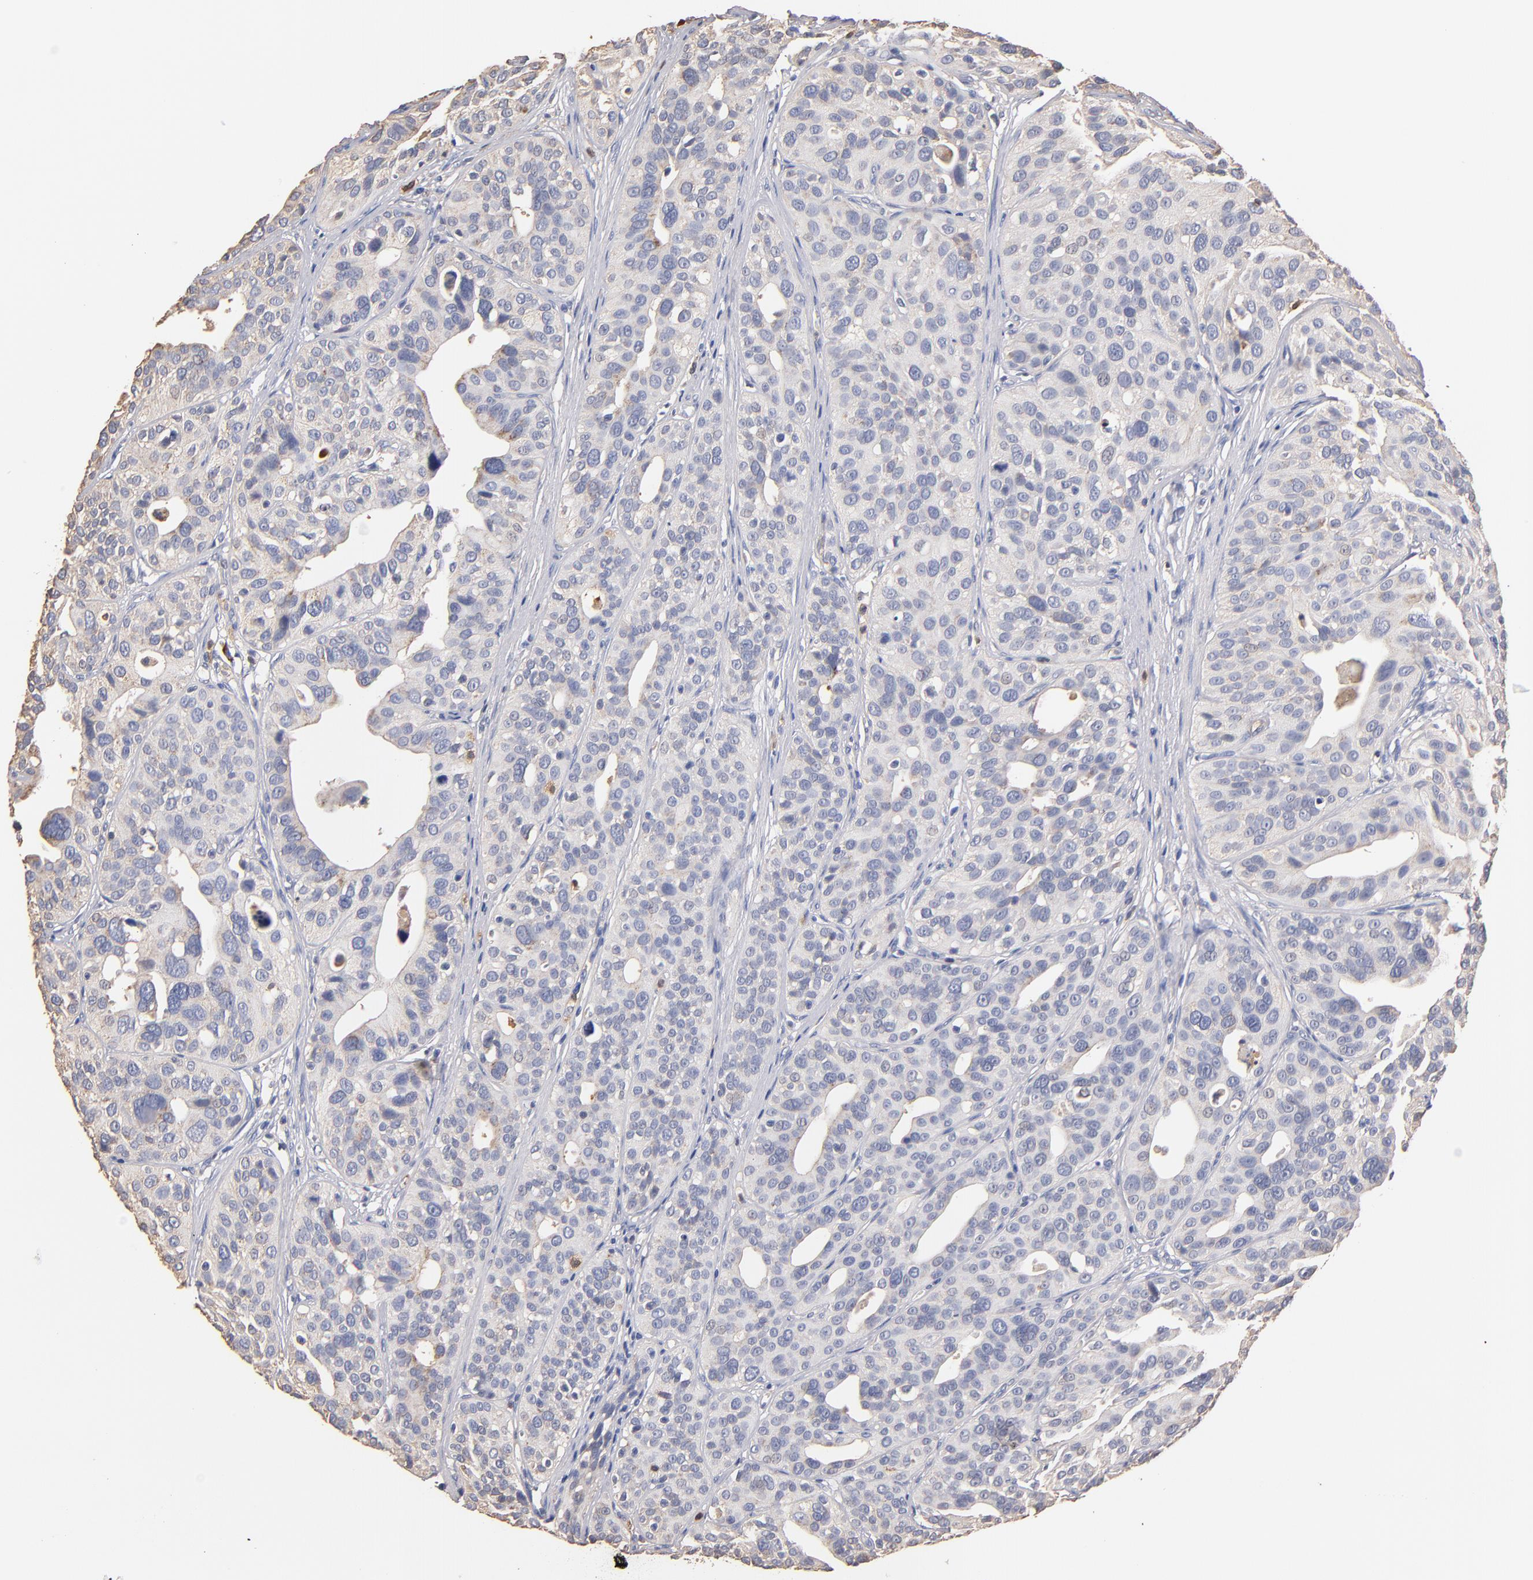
{"staining": {"intensity": "weak", "quantity": "<25%", "location": "cytoplasmic/membranous"}, "tissue": "urothelial cancer", "cell_type": "Tumor cells", "image_type": "cancer", "snomed": [{"axis": "morphology", "description": "Urothelial carcinoma, High grade"}, {"axis": "topography", "description": "Urinary bladder"}], "caption": "This is an immunohistochemistry (IHC) histopathology image of human high-grade urothelial carcinoma. There is no positivity in tumor cells.", "gene": "RO60", "patient": {"sex": "male", "age": 56}}